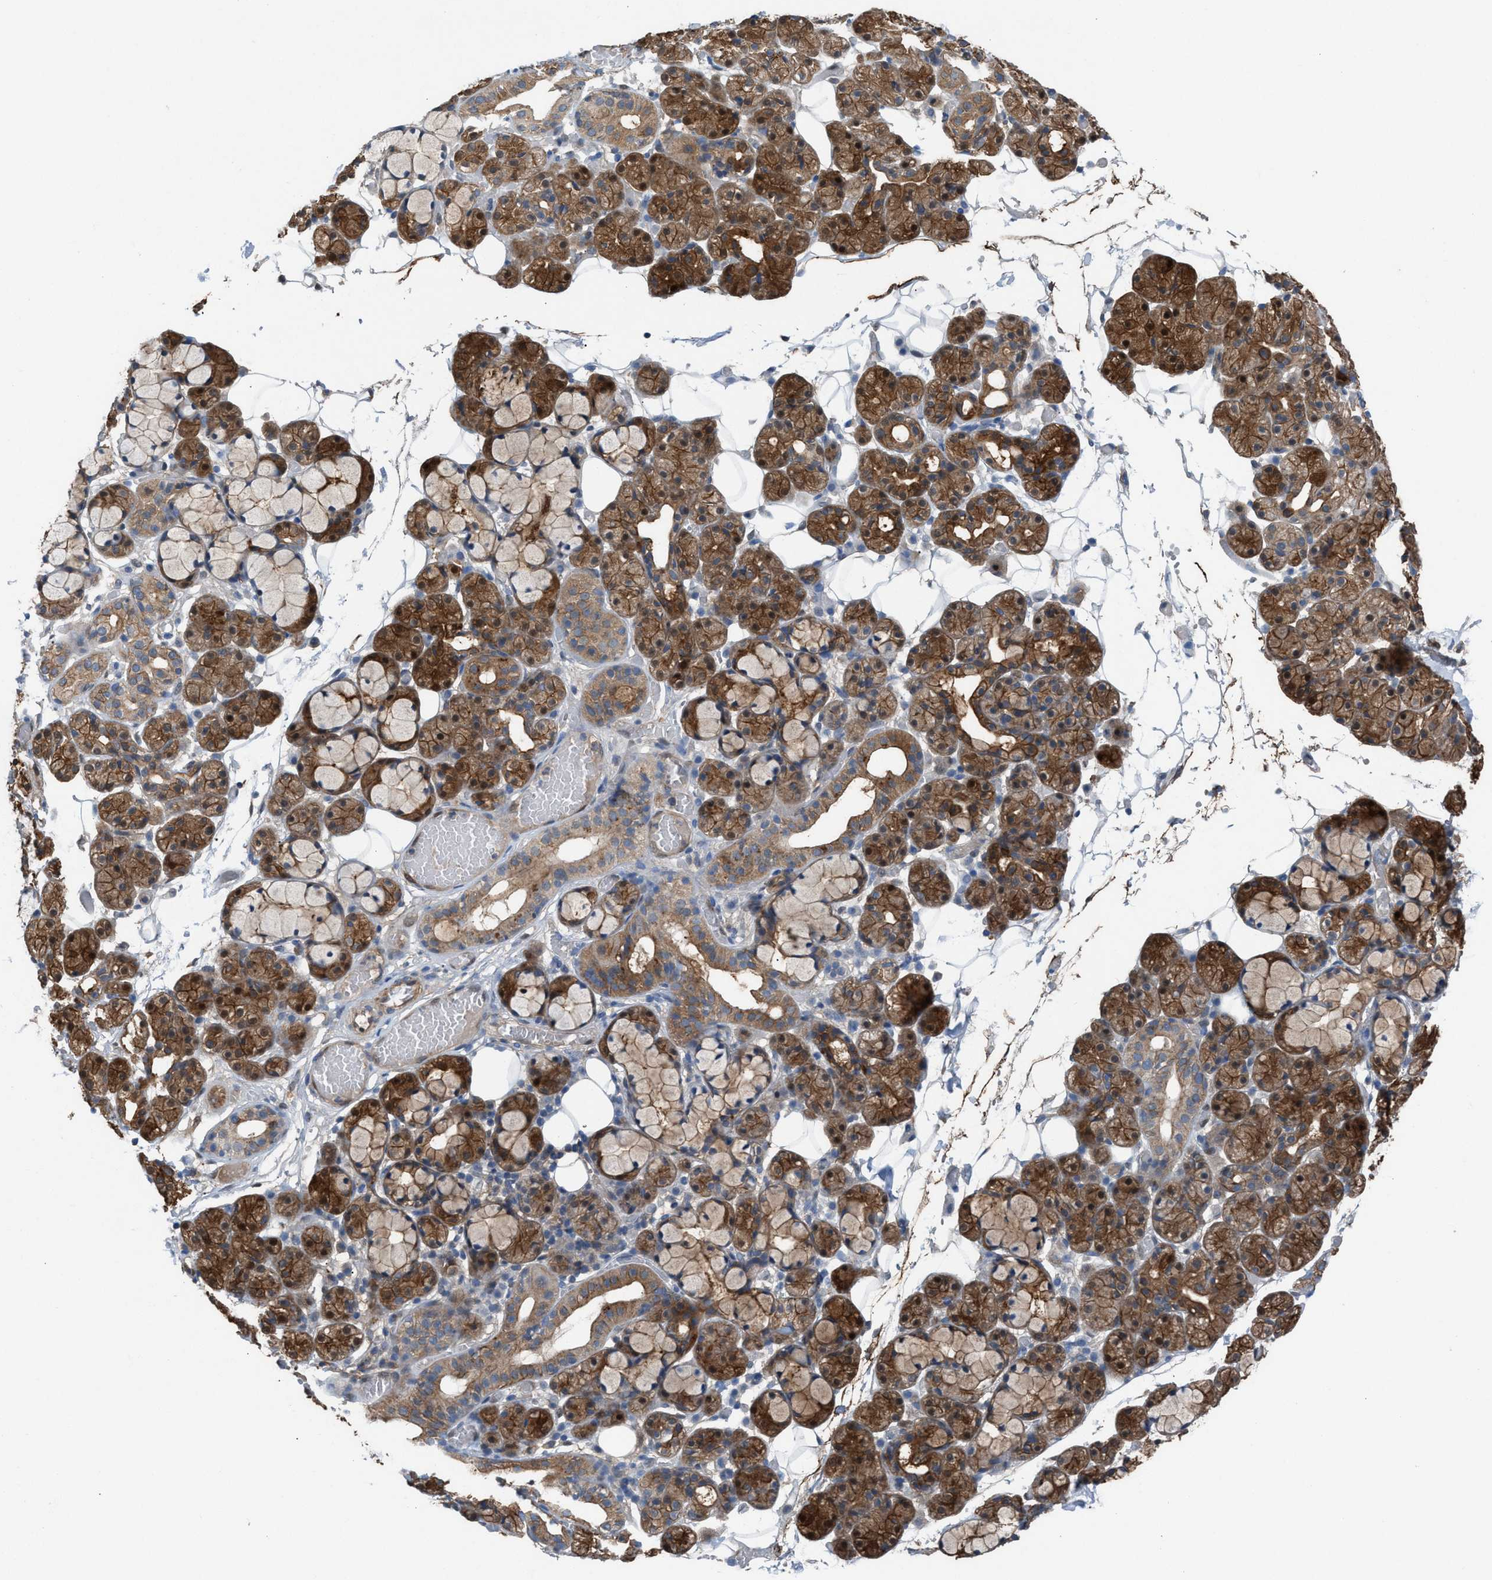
{"staining": {"intensity": "moderate", "quantity": ">75%", "location": "cytoplasmic/membranous,nuclear"}, "tissue": "salivary gland", "cell_type": "Glandular cells", "image_type": "normal", "snomed": [{"axis": "morphology", "description": "Normal tissue, NOS"}, {"axis": "topography", "description": "Salivary gland"}], "caption": "An immunohistochemistry histopathology image of benign tissue is shown. Protein staining in brown shows moderate cytoplasmic/membranous,nuclear positivity in salivary gland within glandular cells. (DAB (3,3'-diaminobenzidine) IHC with brightfield microscopy, high magnification).", "gene": "TPK1", "patient": {"sex": "male", "age": 63}}